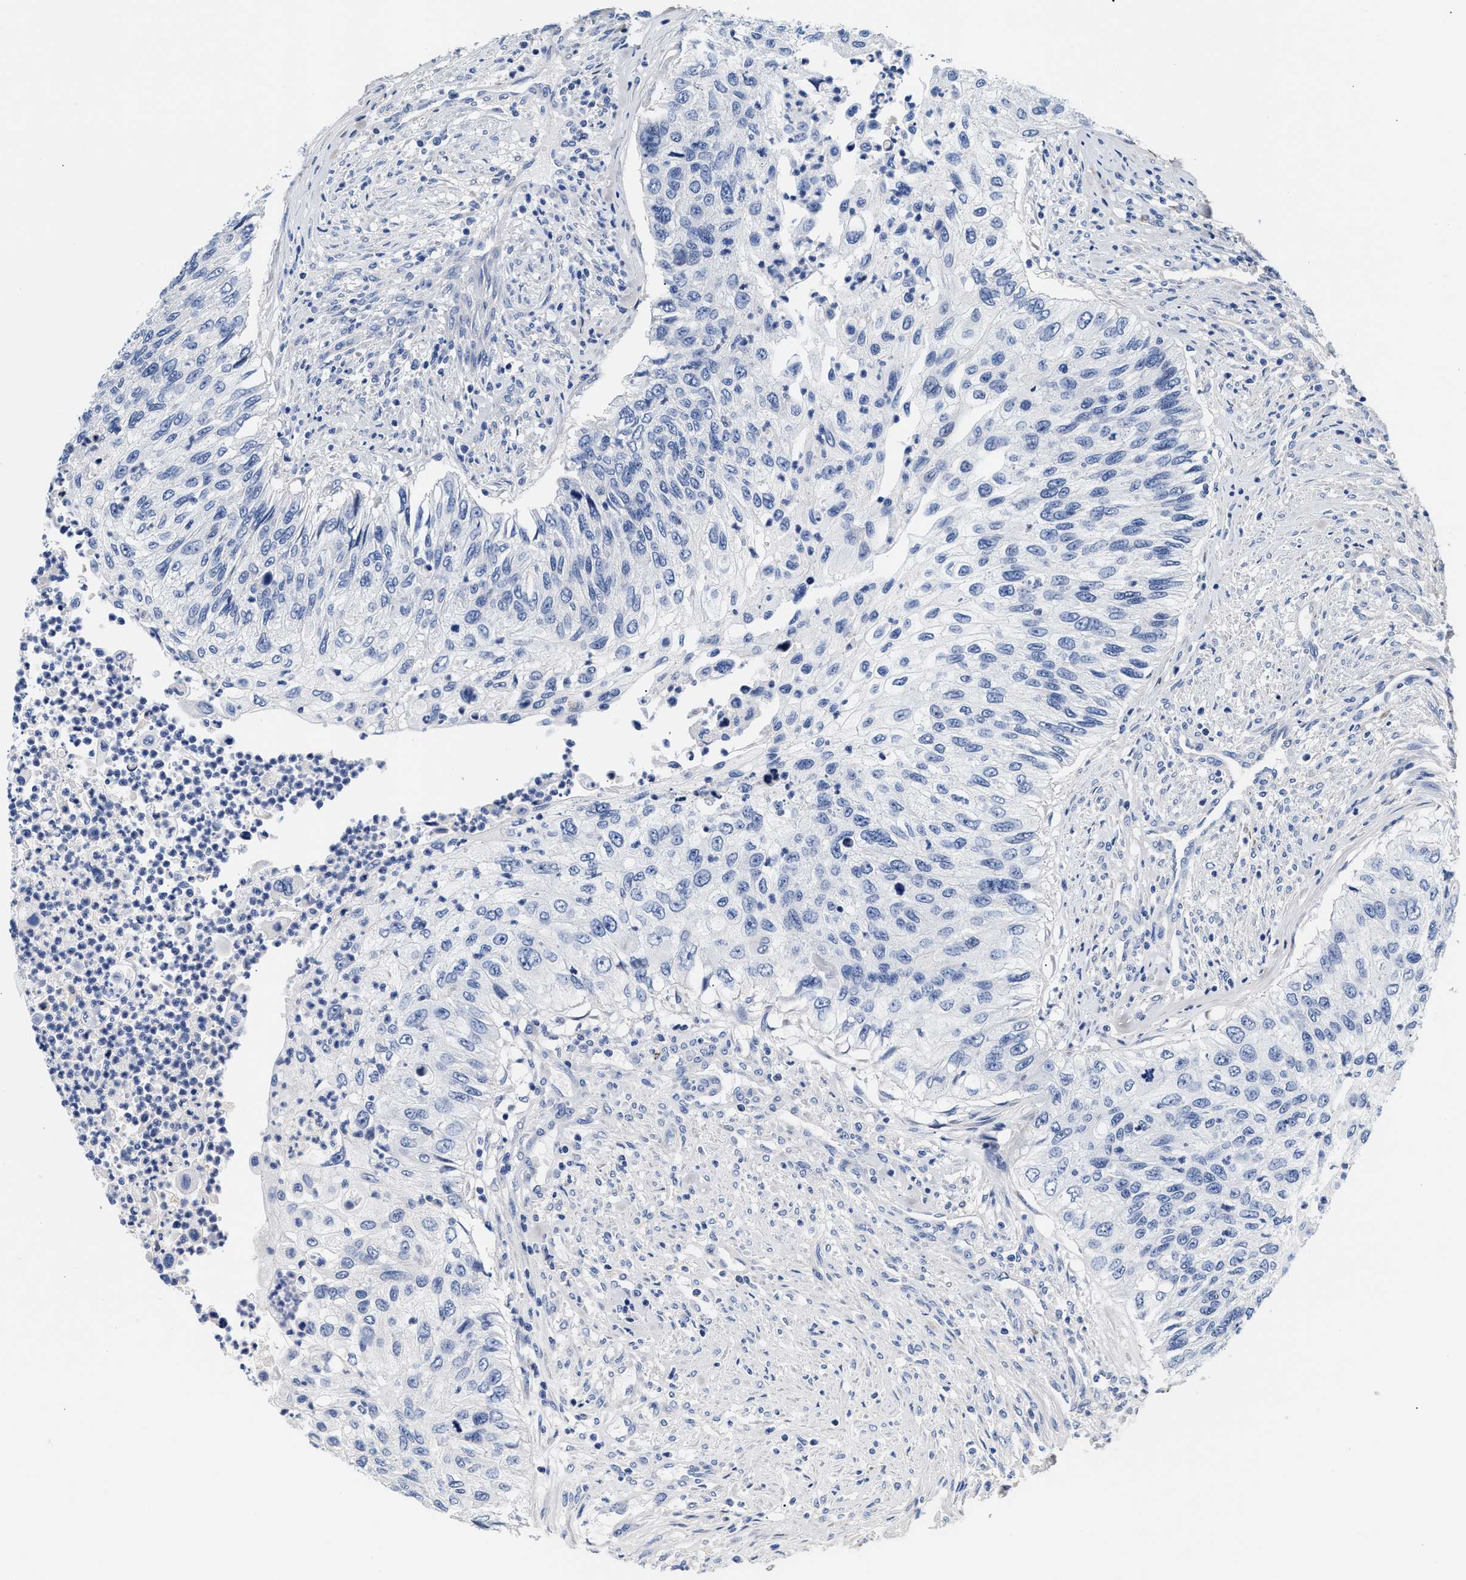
{"staining": {"intensity": "negative", "quantity": "none", "location": "none"}, "tissue": "urothelial cancer", "cell_type": "Tumor cells", "image_type": "cancer", "snomed": [{"axis": "morphology", "description": "Urothelial carcinoma, High grade"}, {"axis": "topography", "description": "Urinary bladder"}], "caption": "This photomicrograph is of high-grade urothelial carcinoma stained with immunohistochemistry (IHC) to label a protein in brown with the nuclei are counter-stained blue. There is no expression in tumor cells.", "gene": "ACTL7B", "patient": {"sex": "female", "age": 60}}